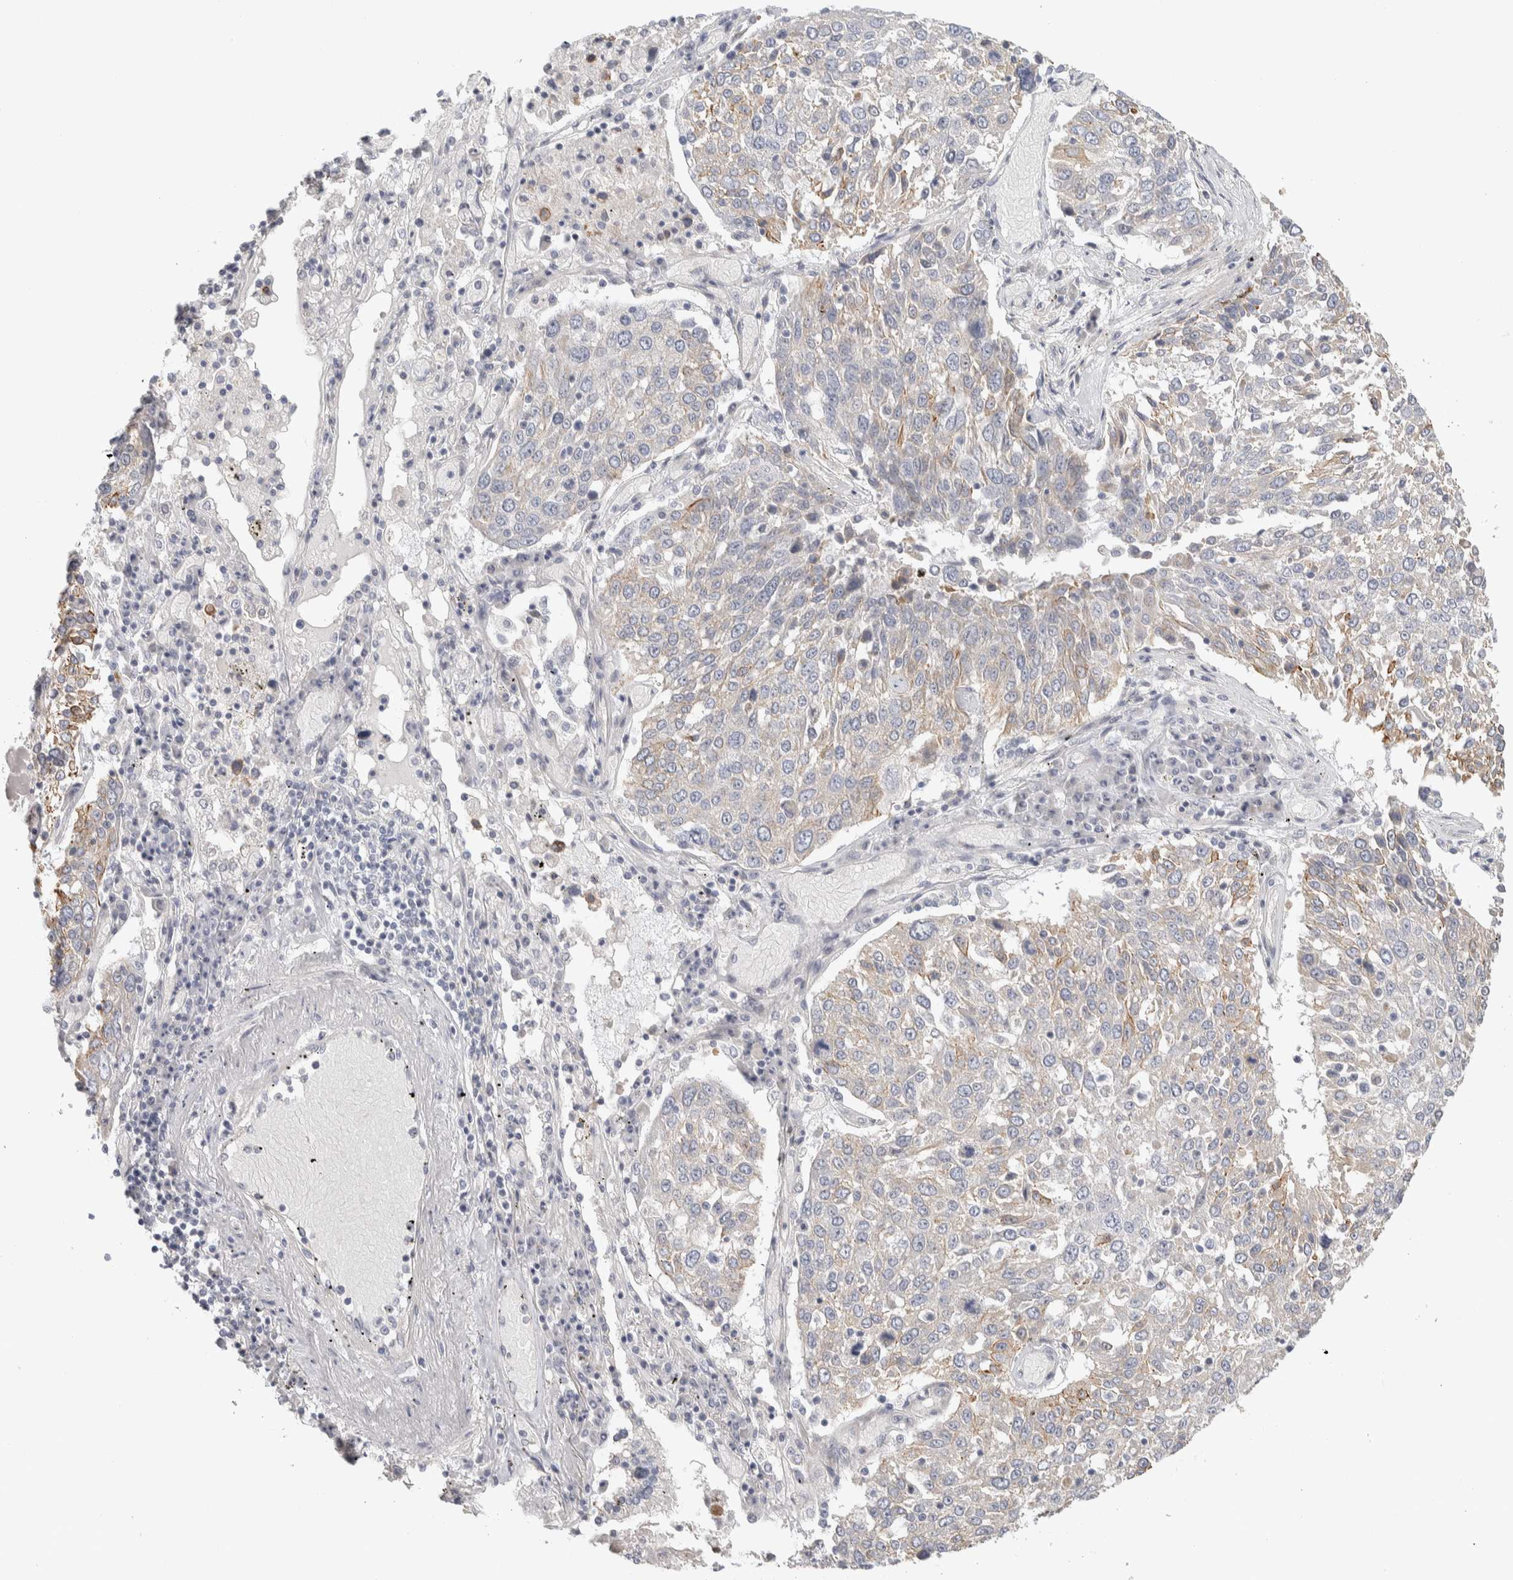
{"staining": {"intensity": "weak", "quantity": "<25%", "location": "cytoplasmic/membranous"}, "tissue": "lung cancer", "cell_type": "Tumor cells", "image_type": "cancer", "snomed": [{"axis": "morphology", "description": "Squamous cell carcinoma, NOS"}, {"axis": "topography", "description": "Lung"}], "caption": "Tumor cells are negative for protein expression in human lung cancer.", "gene": "DCXR", "patient": {"sex": "male", "age": 65}}